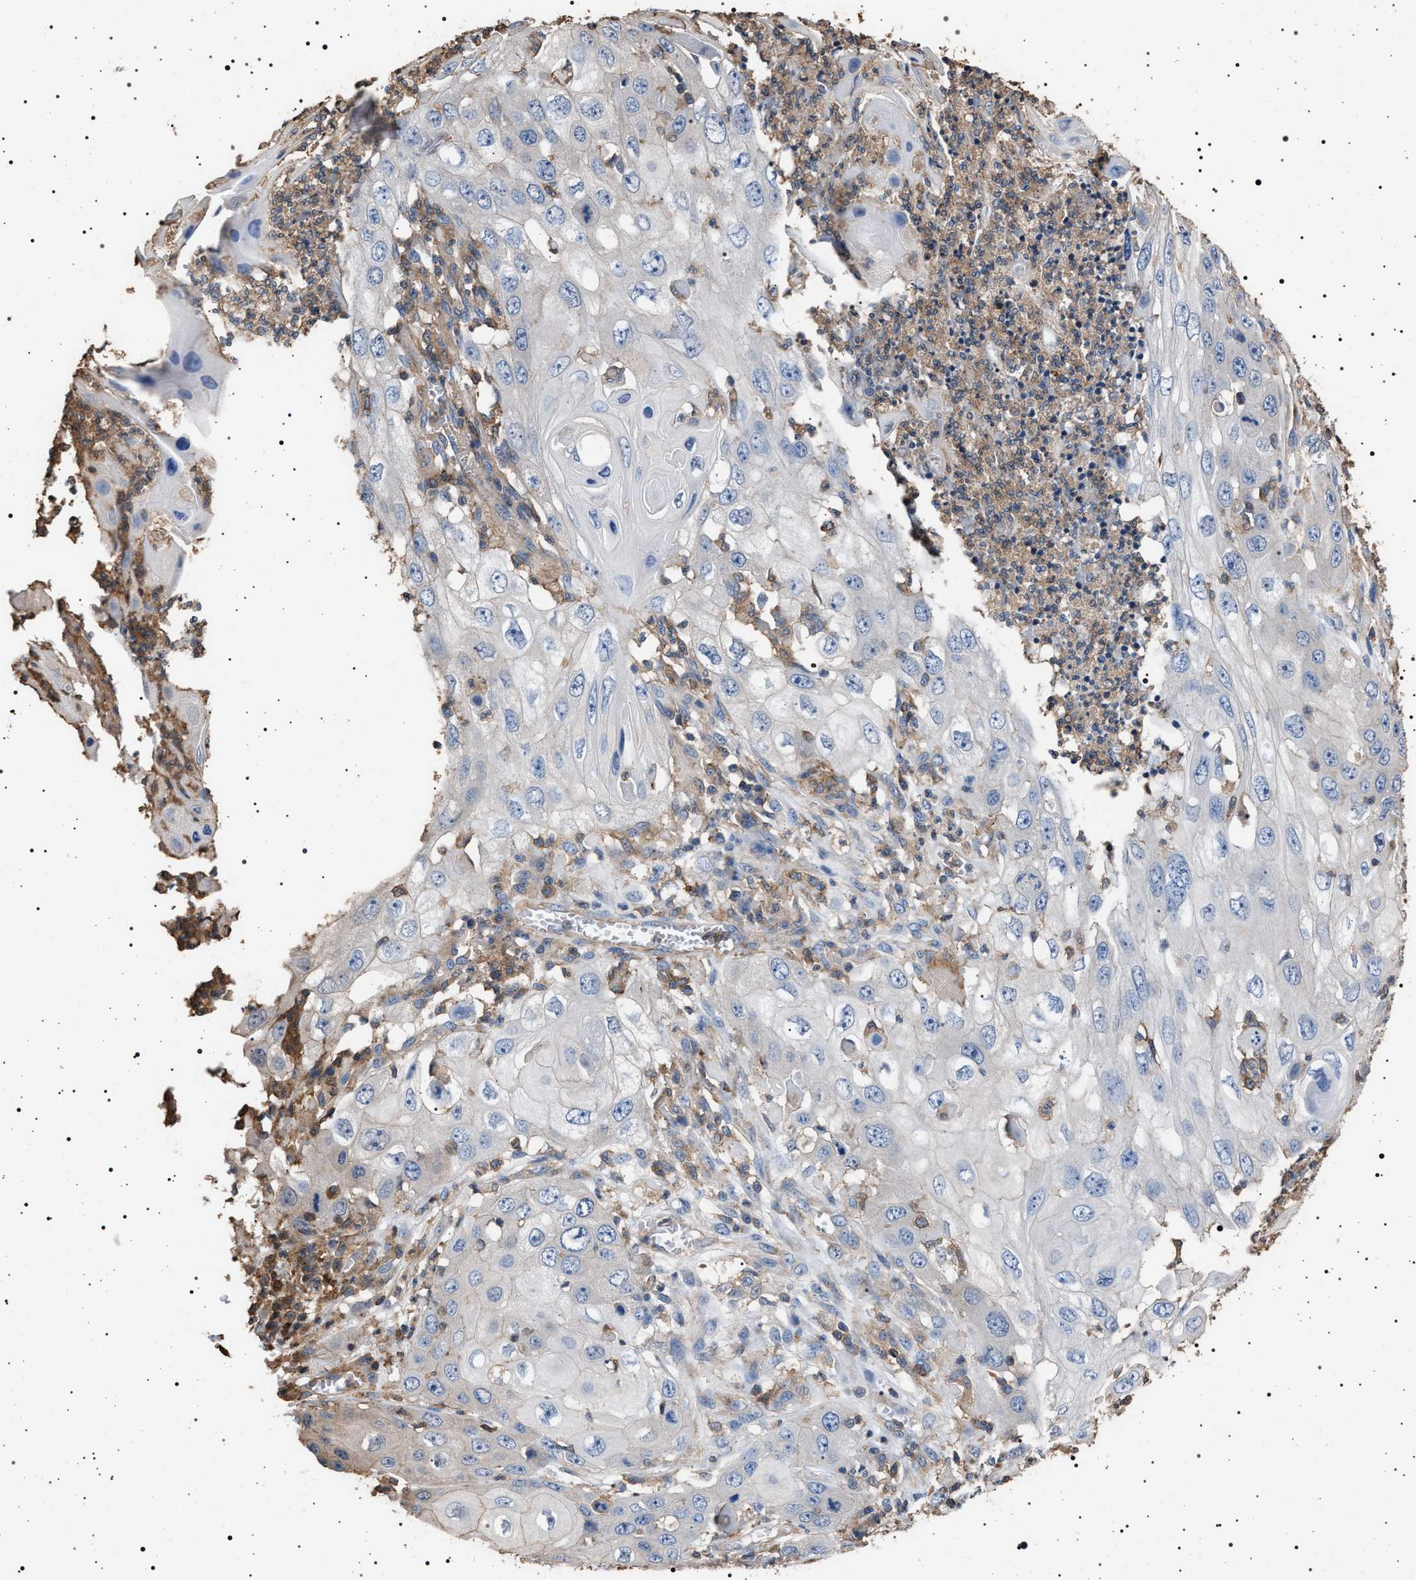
{"staining": {"intensity": "negative", "quantity": "none", "location": "none"}, "tissue": "skin cancer", "cell_type": "Tumor cells", "image_type": "cancer", "snomed": [{"axis": "morphology", "description": "Squamous cell carcinoma, NOS"}, {"axis": "topography", "description": "Skin"}], "caption": "Immunohistochemistry (IHC) photomicrograph of human skin cancer stained for a protein (brown), which demonstrates no staining in tumor cells.", "gene": "SMAP2", "patient": {"sex": "male", "age": 55}}